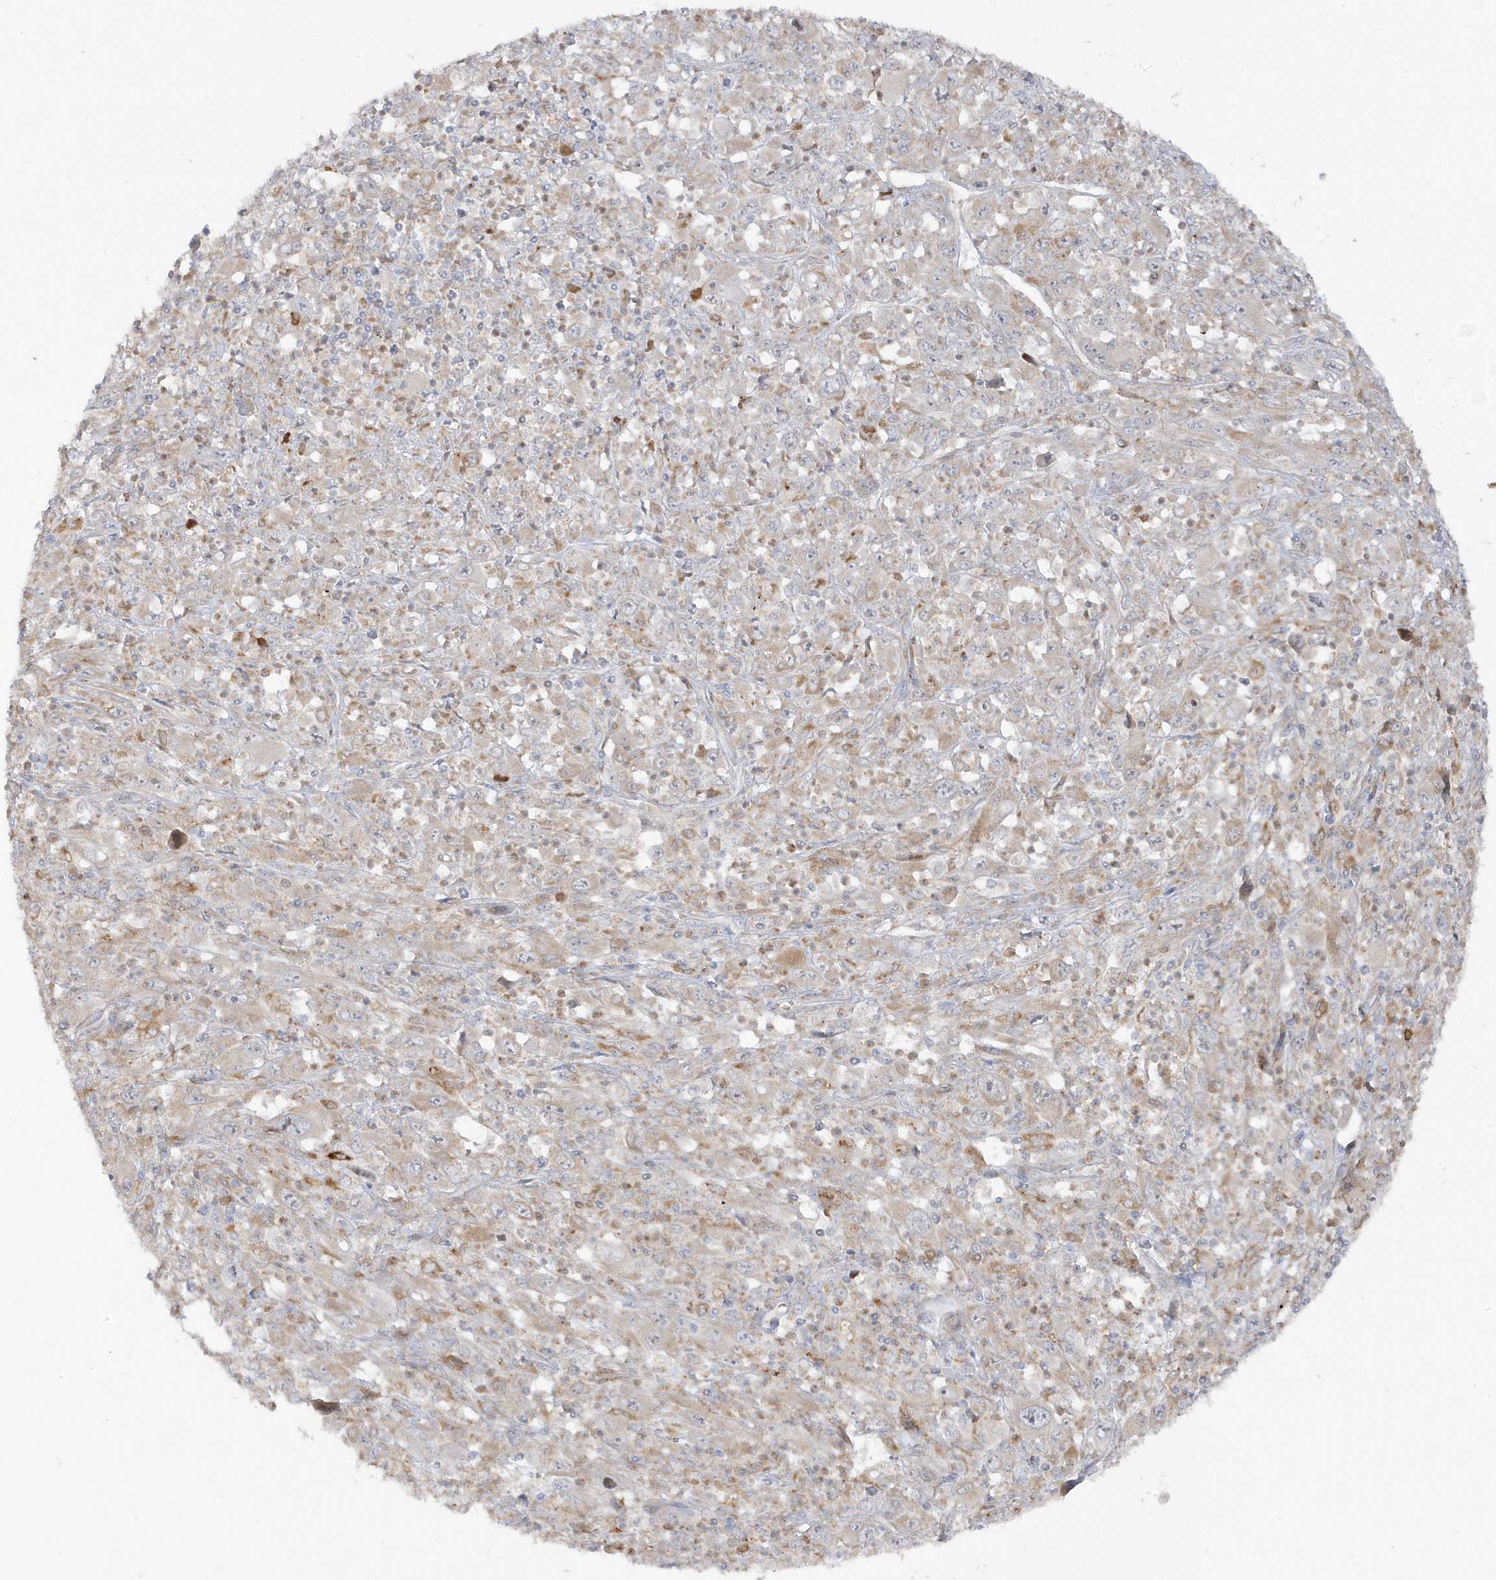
{"staining": {"intensity": "moderate", "quantity": "<25%", "location": "cytoplasmic/membranous"}, "tissue": "melanoma", "cell_type": "Tumor cells", "image_type": "cancer", "snomed": [{"axis": "morphology", "description": "Malignant melanoma, Metastatic site"}, {"axis": "topography", "description": "Skin"}], "caption": "Protein analysis of malignant melanoma (metastatic site) tissue exhibits moderate cytoplasmic/membranous expression in approximately <25% of tumor cells.", "gene": "ZNF654", "patient": {"sex": "female", "age": 56}}